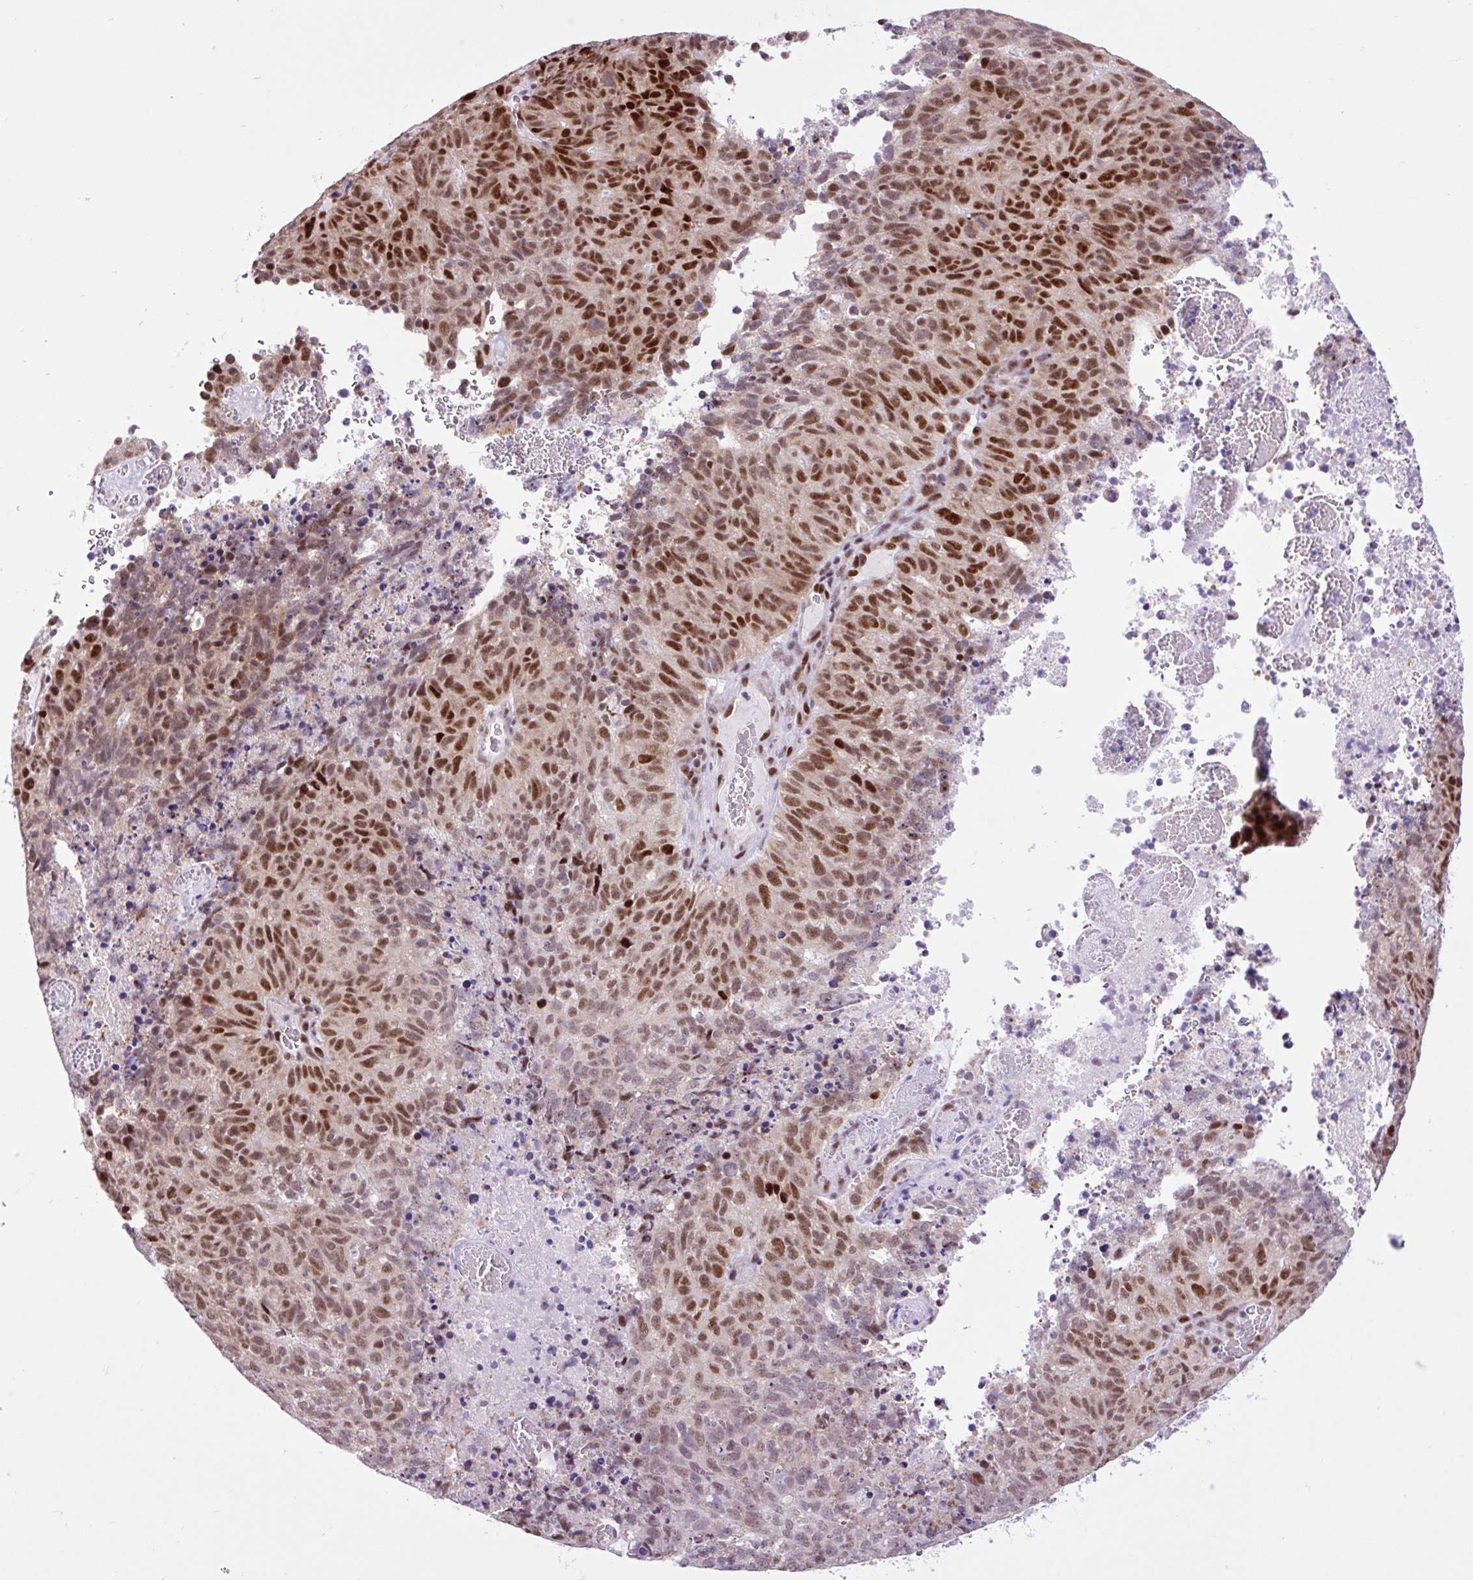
{"staining": {"intensity": "moderate", "quantity": ">75%", "location": "nuclear"}, "tissue": "cervical cancer", "cell_type": "Tumor cells", "image_type": "cancer", "snomed": [{"axis": "morphology", "description": "Adenocarcinoma, NOS"}, {"axis": "topography", "description": "Cervix"}], "caption": "The immunohistochemical stain labels moderate nuclear positivity in tumor cells of adenocarcinoma (cervical) tissue.", "gene": "CLK2", "patient": {"sex": "female", "age": 38}}